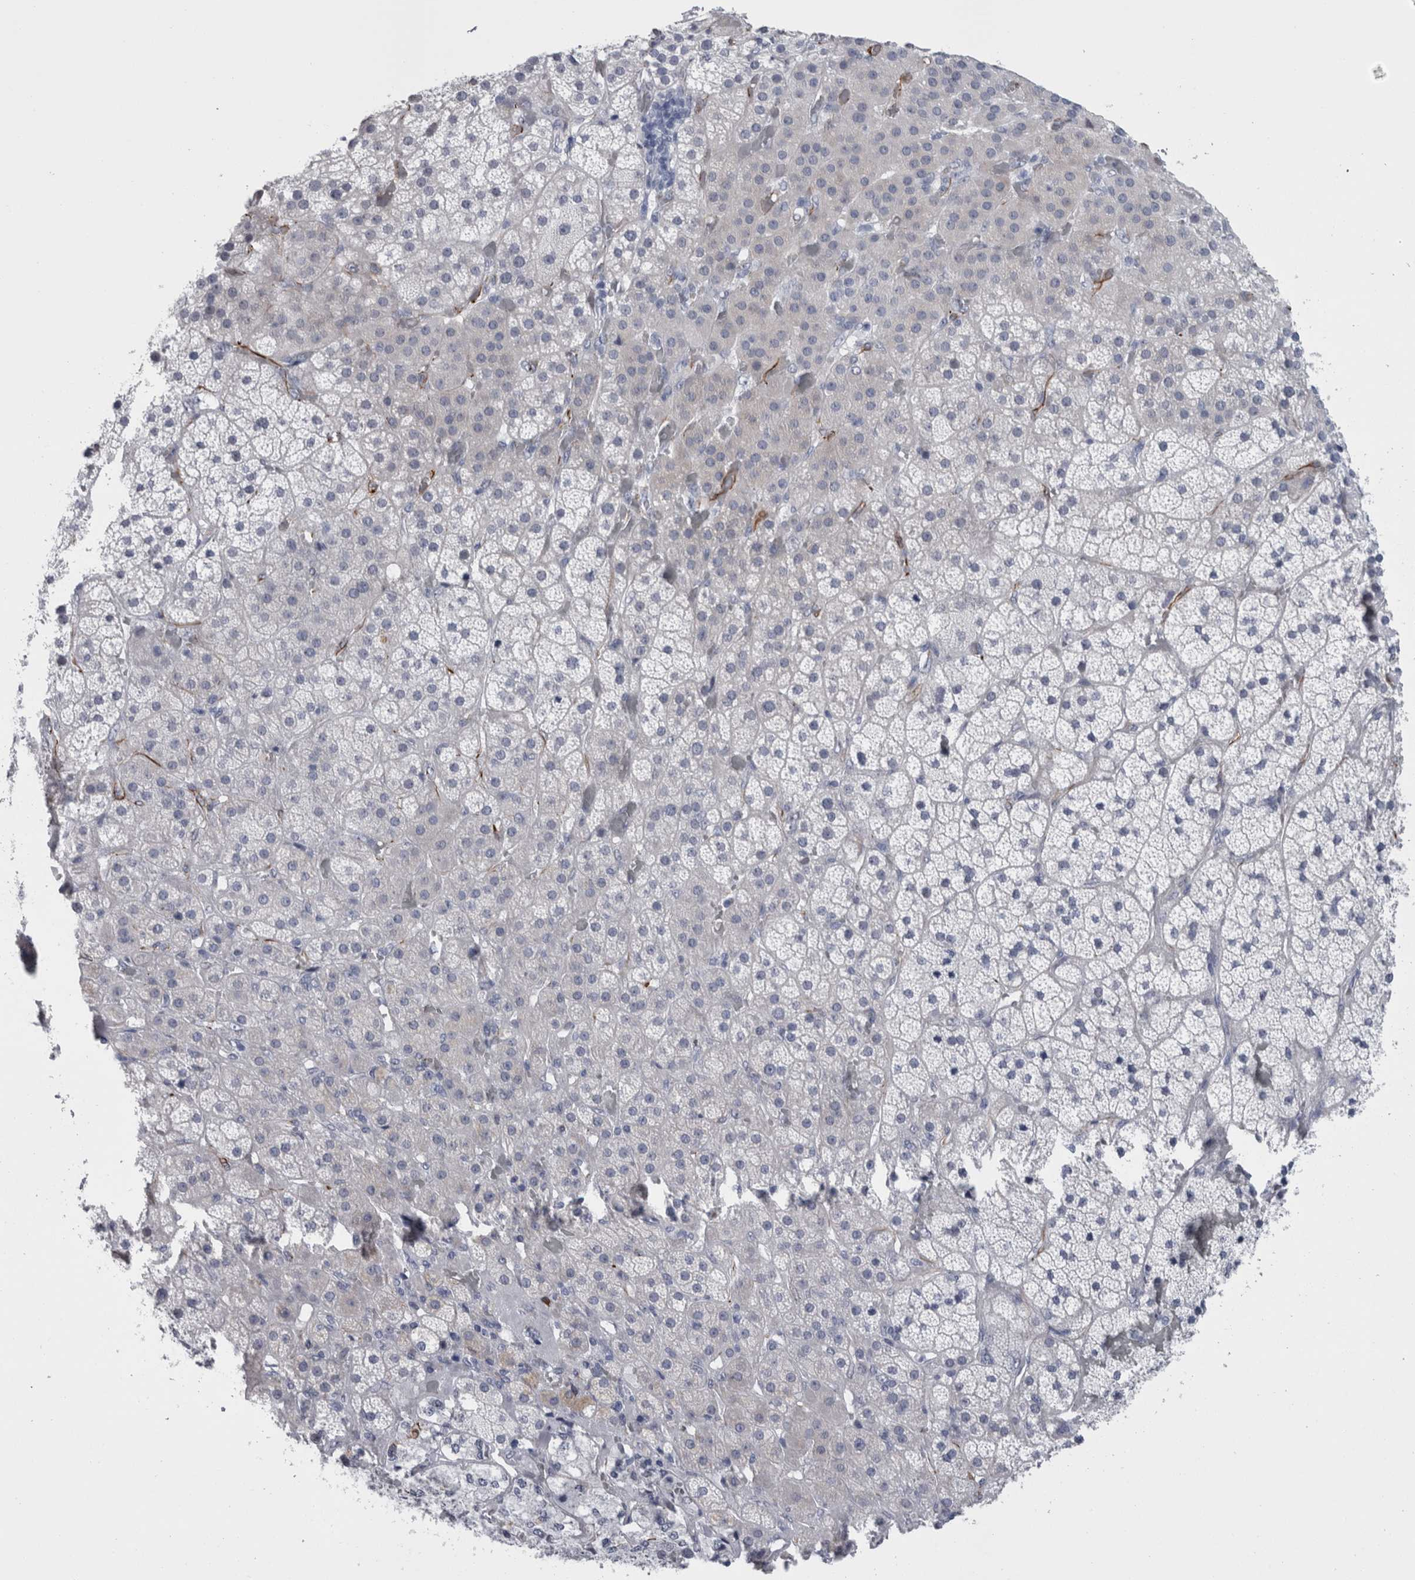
{"staining": {"intensity": "negative", "quantity": "none", "location": "none"}, "tissue": "adrenal gland", "cell_type": "Glandular cells", "image_type": "normal", "snomed": [{"axis": "morphology", "description": "Normal tissue, NOS"}, {"axis": "topography", "description": "Adrenal gland"}], "caption": "This micrograph is of benign adrenal gland stained with IHC to label a protein in brown with the nuclei are counter-stained blue. There is no expression in glandular cells. (DAB IHC visualized using brightfield microscopy, high magnification).", "gene": "VWDE", "patient": {"sex": "male", "age": 57}}